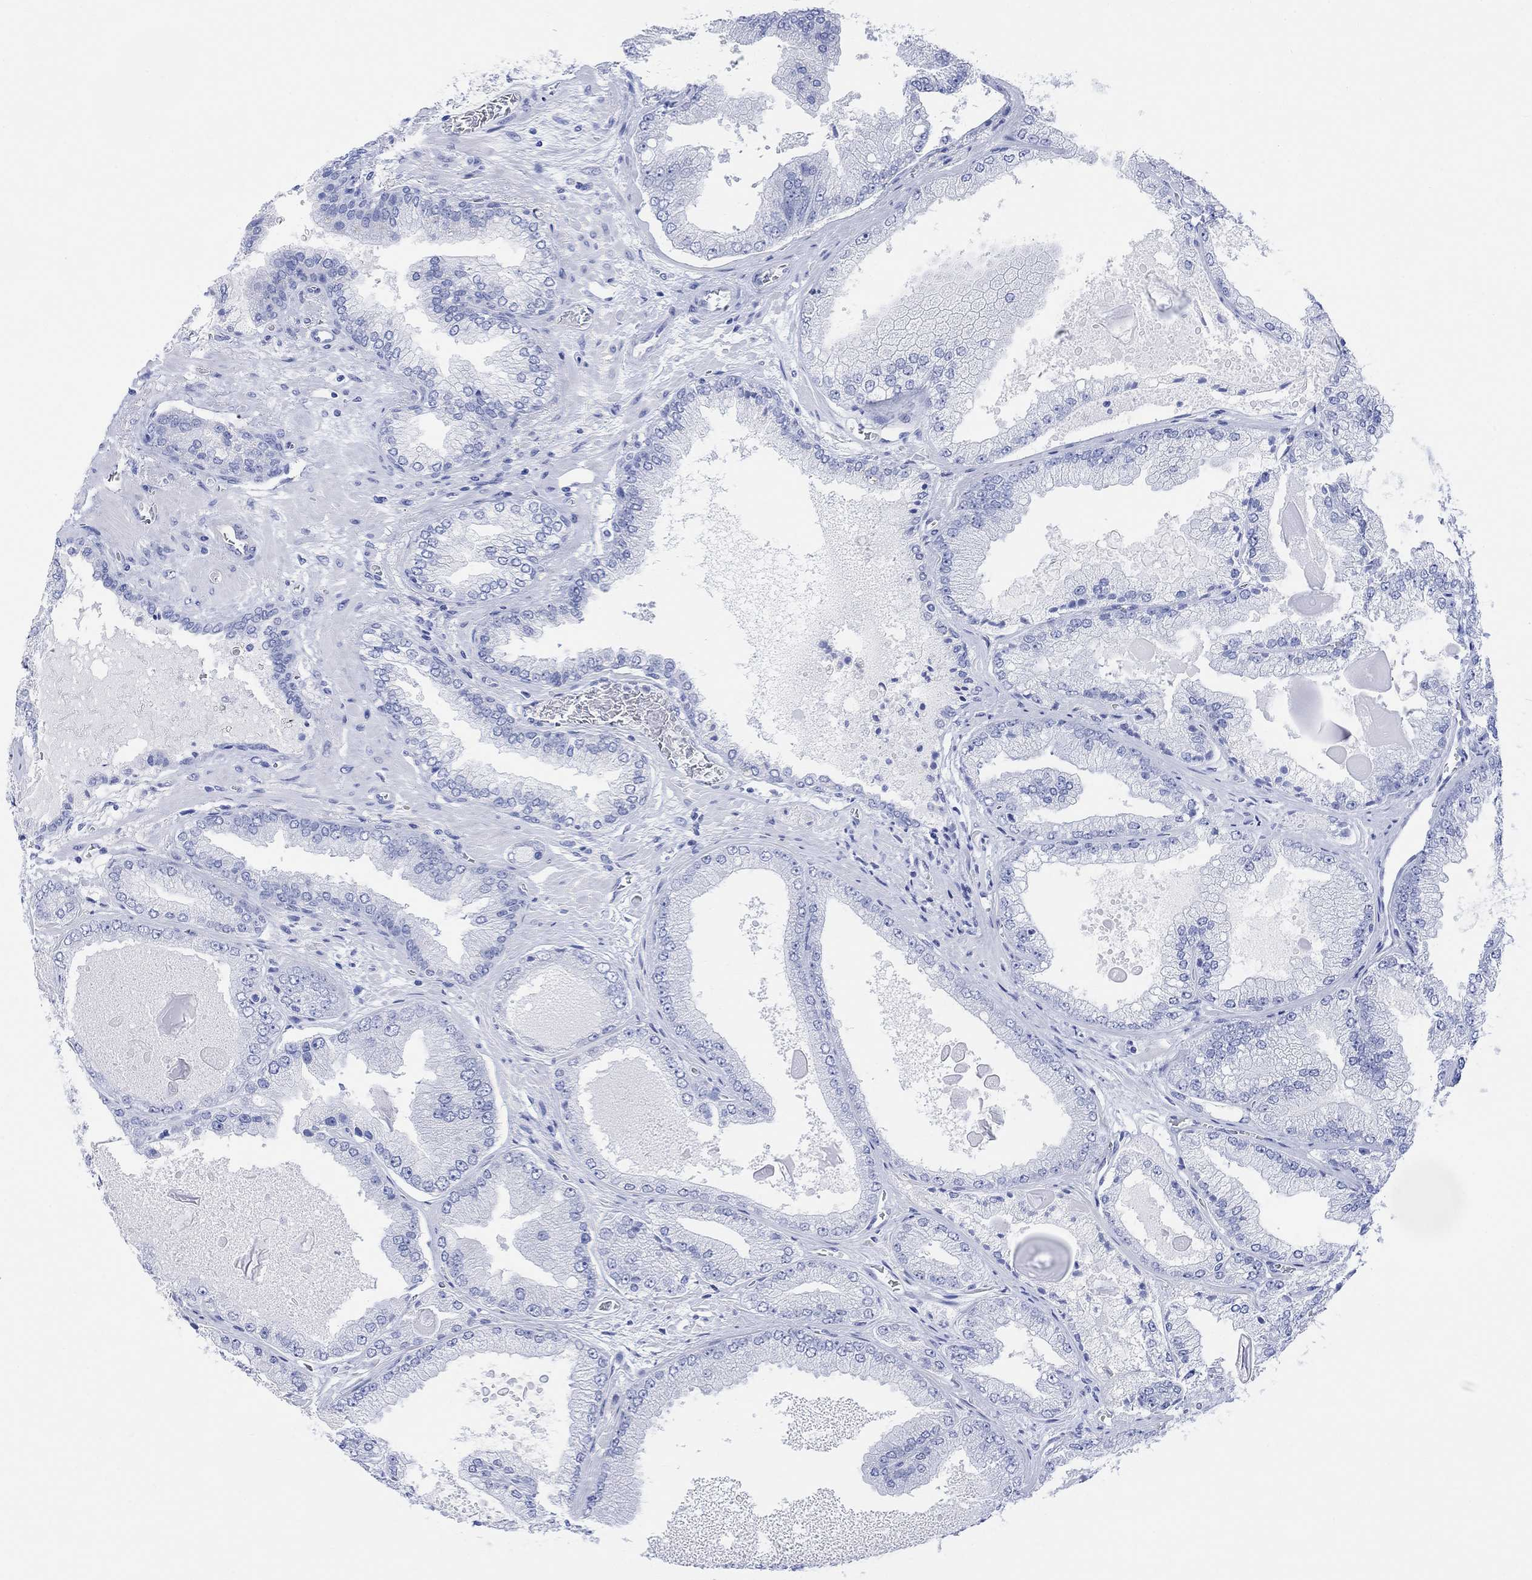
{"staining": {"intensity": "negative", "quantity": "none", "location": "none"}, "tissue": "prostate cancer", "cell_type": "Tumor cells", "image_type": "cancer", "snomed": [{"axis": "morphology", "description": "Adenocarcinoma, Low grade"}, {"axis": "topography", "description": "Prostate"}], "caption": "High magnification brightfield microscopy of prostate low-grade adenocarcinoma stained with DAB (3,3'-diaminobenzidine) (brown) and counterstained with hematoxylin (blue): tumor cells show no significant expression.", "gene": "GNG13", "patient": {"sex": "male", "age": 72}}